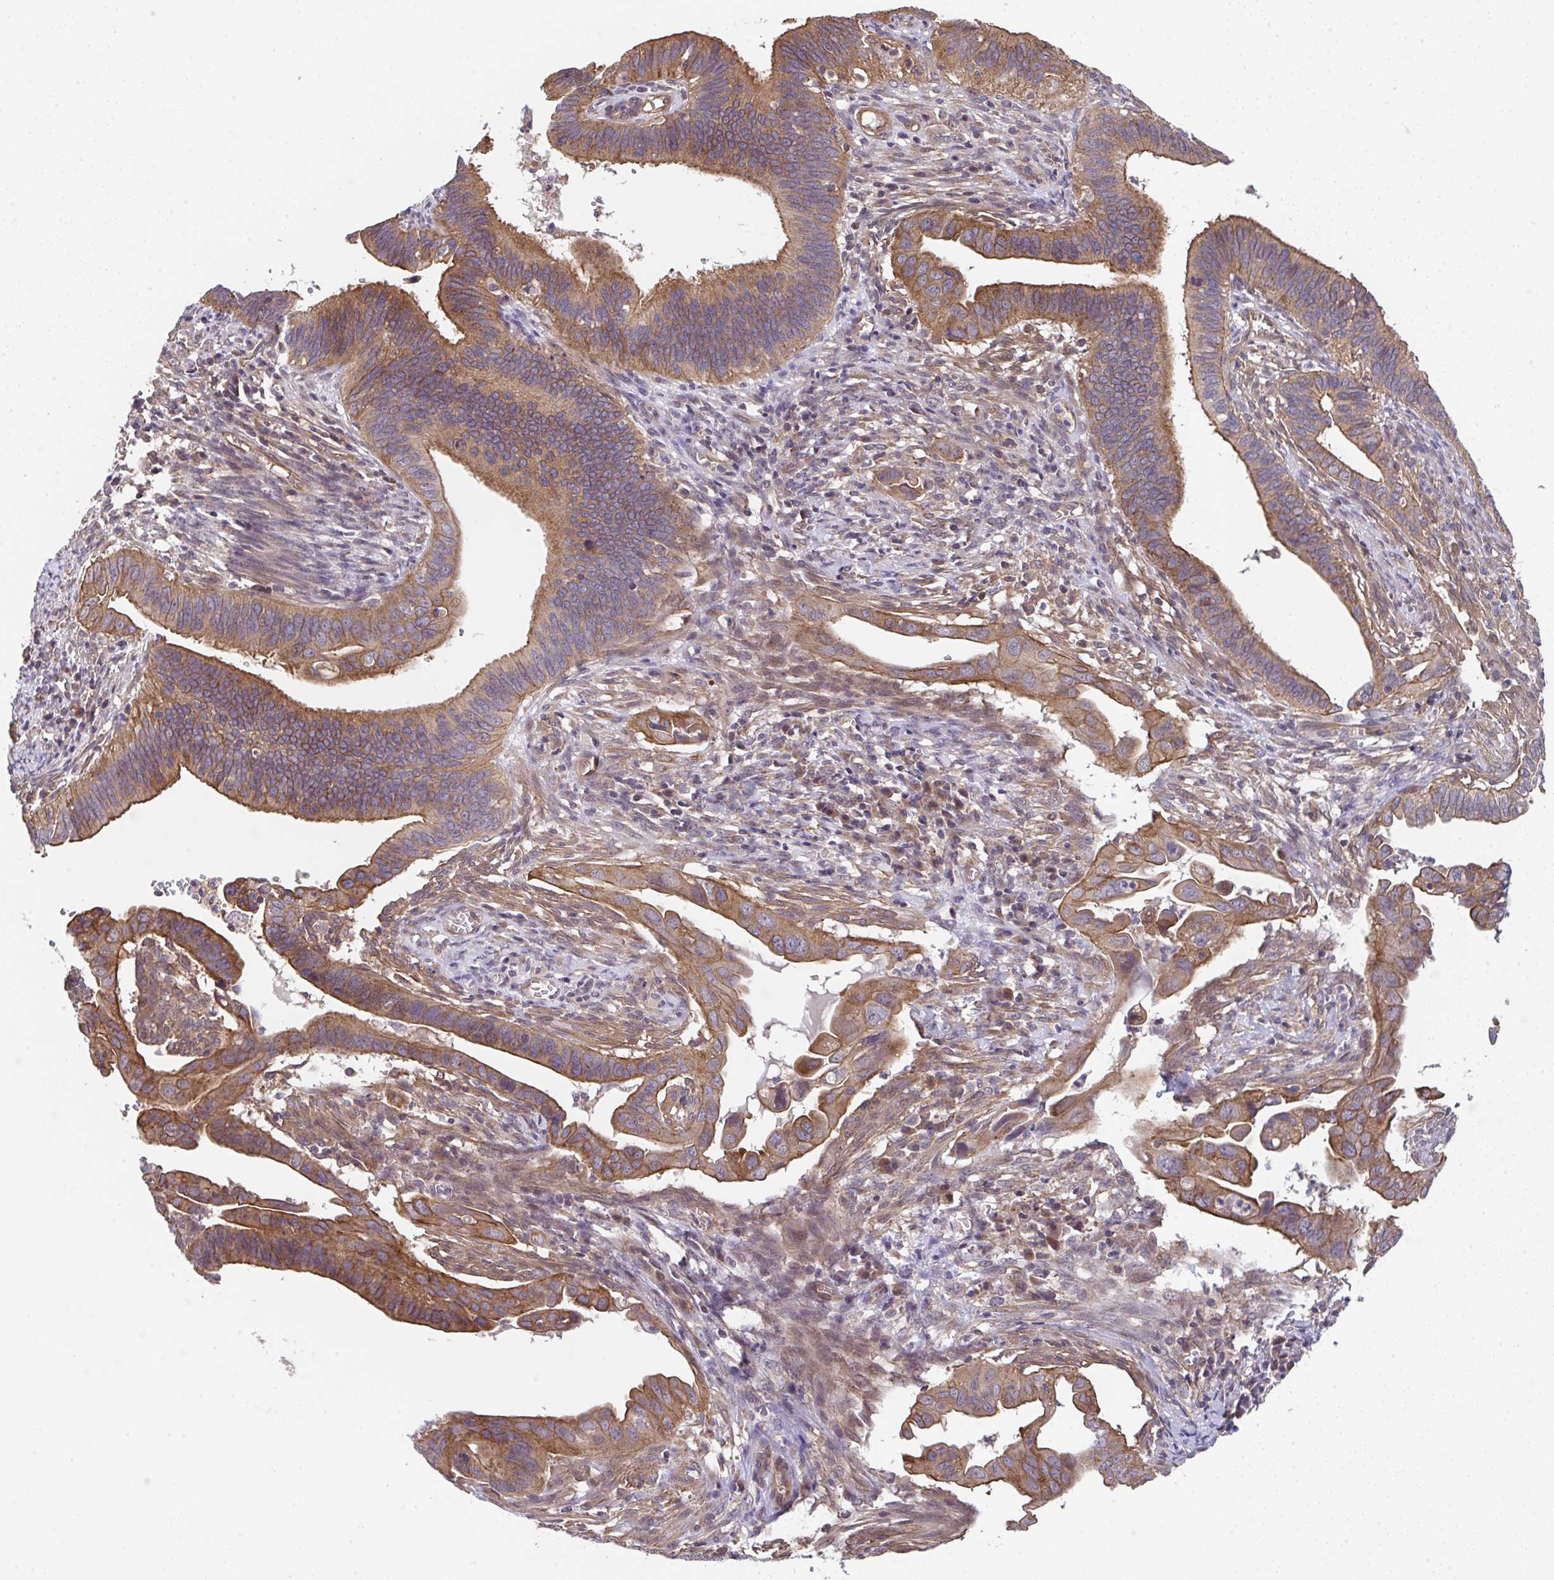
{"staining": {"intensity": "moderate", "quantity": ">75%", "location": "cytoplasmic/membranous"}, "tissue": "cervical cancer", "cell_type": "Tumor cells", "image_type": "cancer", "snomed": [{"axis": "morphology", "description": "Adenocarcinoma, NOS"}, {"axis": "topography", "description": "Cervix"}], "caption": "Cervical cancer stained for a protein shows moderate cytoplasmic/membranous positivity in tumor cells. (DAB (3,3'-diaminobenzidine) = brown stain, brightfield microscopy at high magnification).", "gene": "ZNF696", "patient": {"sex": "female", "age": 42}}